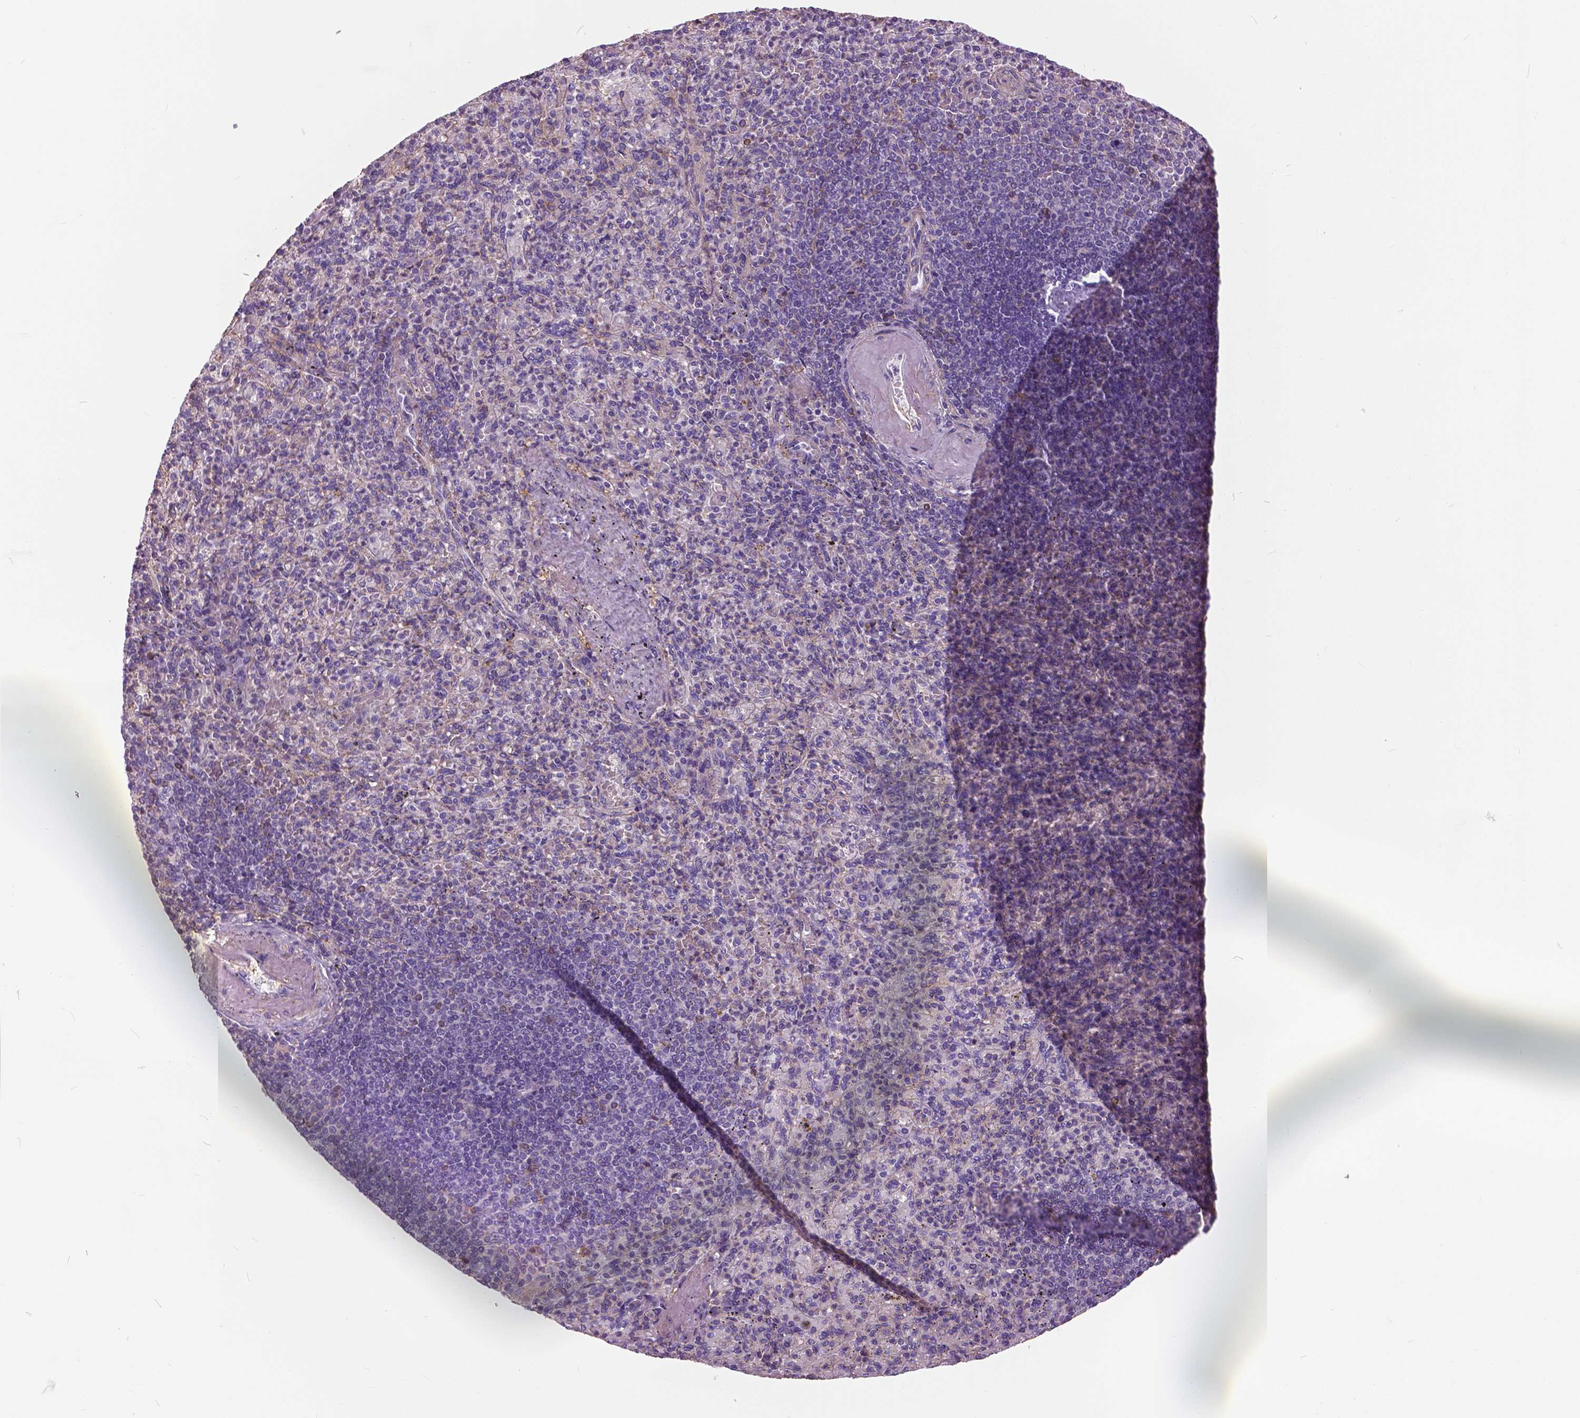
{"staining": {"intensity": "negative", "quantity": "none", "location": "none"}, "tissue": "spleen", "cell_type": "Cells in red pulp", "image_type": "normal", "snomed": [{"axis": "morphology", "description": "Normal tissue, NOS"}, {"axis": "topography", "description": "Spleen"}], "caption": "Photomicrograph shows no significant protein positivity in cells in red pulp of normal spleen.", "gene": "ANXA13", "patient": {"sex": "female", "age": 74}}